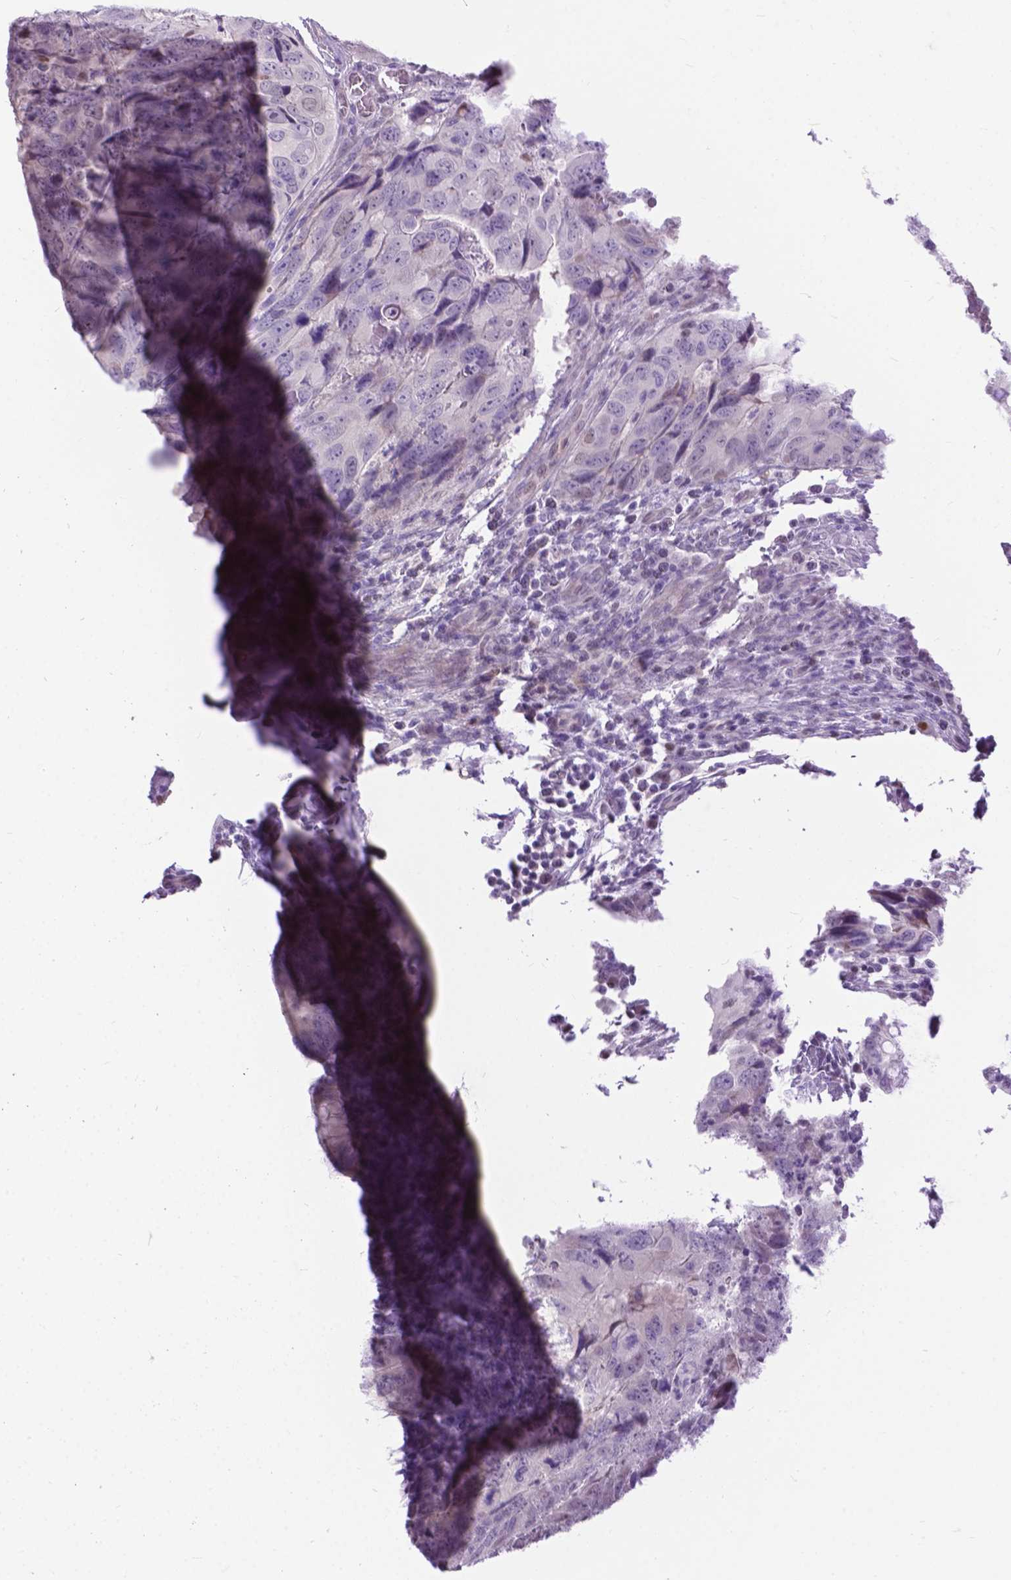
{"staining": {"intensity": "negative", "quantity": "none", "location": "none"}, "tissue": "colorectal cancer", "cell_type": "Tumor cells", "image_type": "cancer", "snomed": [{"axis": "morphology", "description": "Adenocarcinoma, NOS"}, {"axis": "topography", "description": "Colon"}], "caption": "Immunohistochemistry (IHC) of adenocarcinoma (colorectal) demonstrates no expression in tumor cells.", "gene": "APCDD1L", "patient": {"sex": "male", "age": 79}}